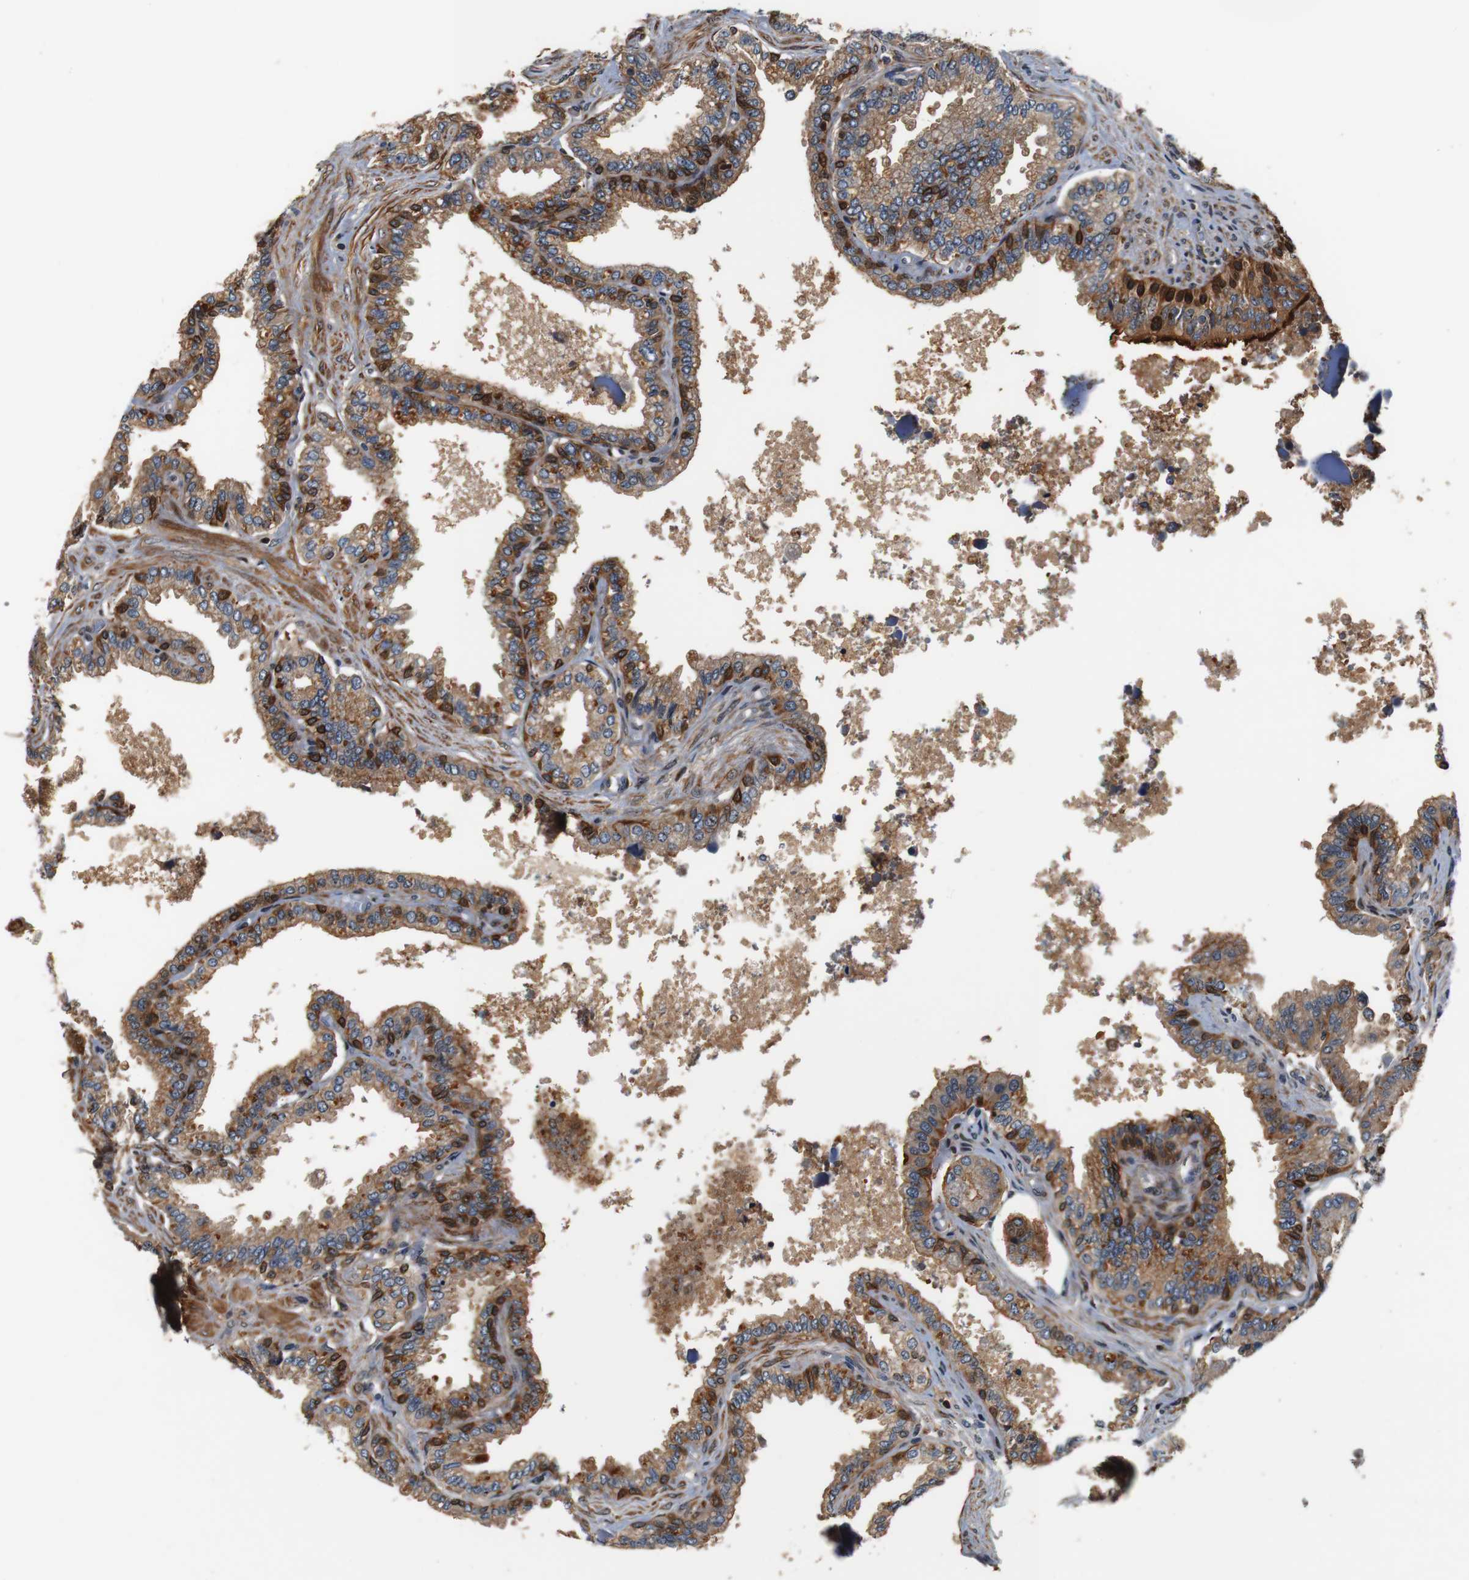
{"staining": {"intensity": "strong", "quantity": "25%-75%", "location": "cytoplasmic/membranous,nuclear"}, "tissue": "seminal vesicle", "cell_type": "Glandular cells", "image_type": "normal", "snomed": [{"axis": "morphology", "description": "Normal tissue, NOS"}, {"axis": "topography", "description": "Seminal veicle"}], "caption": "Immunohistochemistry (DAB) staining of normal seminal vesicle demonstrates strong cytoplasmic/membranous,nuclear protein positivity in approximately 25%-75% of glandular cells. (Brightfield microscopy of DAB IHC at high magnification).", "gene": "LRP4", "patient": {"sex": "male", "age": 46}}